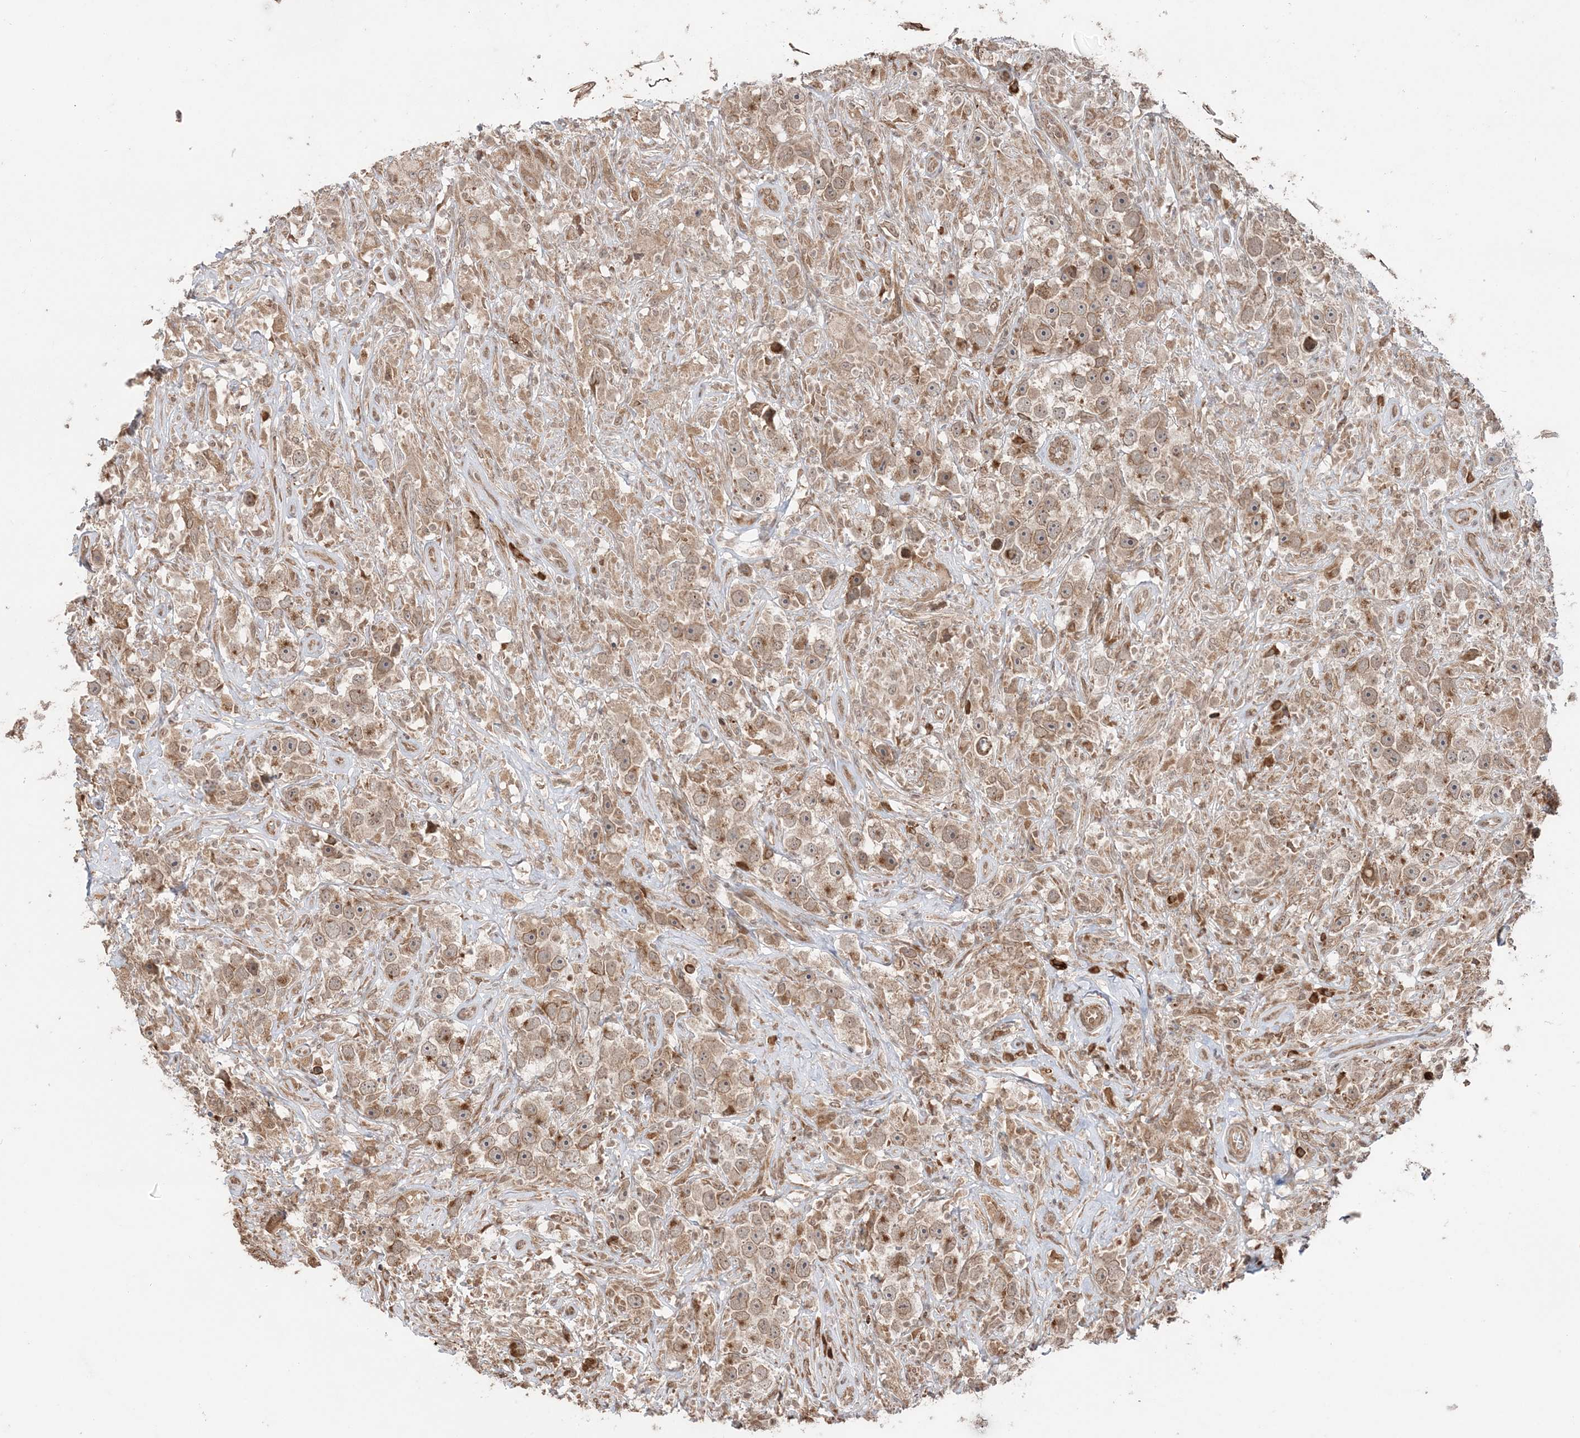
{"staining": {"intensity": "moderate", "quantity": ">75%", "location": "cytoplasmic/membranous"}, "tissue": "testis cancer", "cell_type": "Tumor cells", "image_type": "cancer", "snomed": [{"axis": "morphology", "description": "Seminoma, NOS"}, {"axis": "topography", "description": "Testis"}], "caption": "Testis cancer stained for a protein demonstrates moderate cytoplasmic/membranous positivity in tumor cells. (brown staining indicates protein expression, while blue staining denotes nuclei).", "gene": "TMED10", "patient": {"sex": "male", "age": 49}}